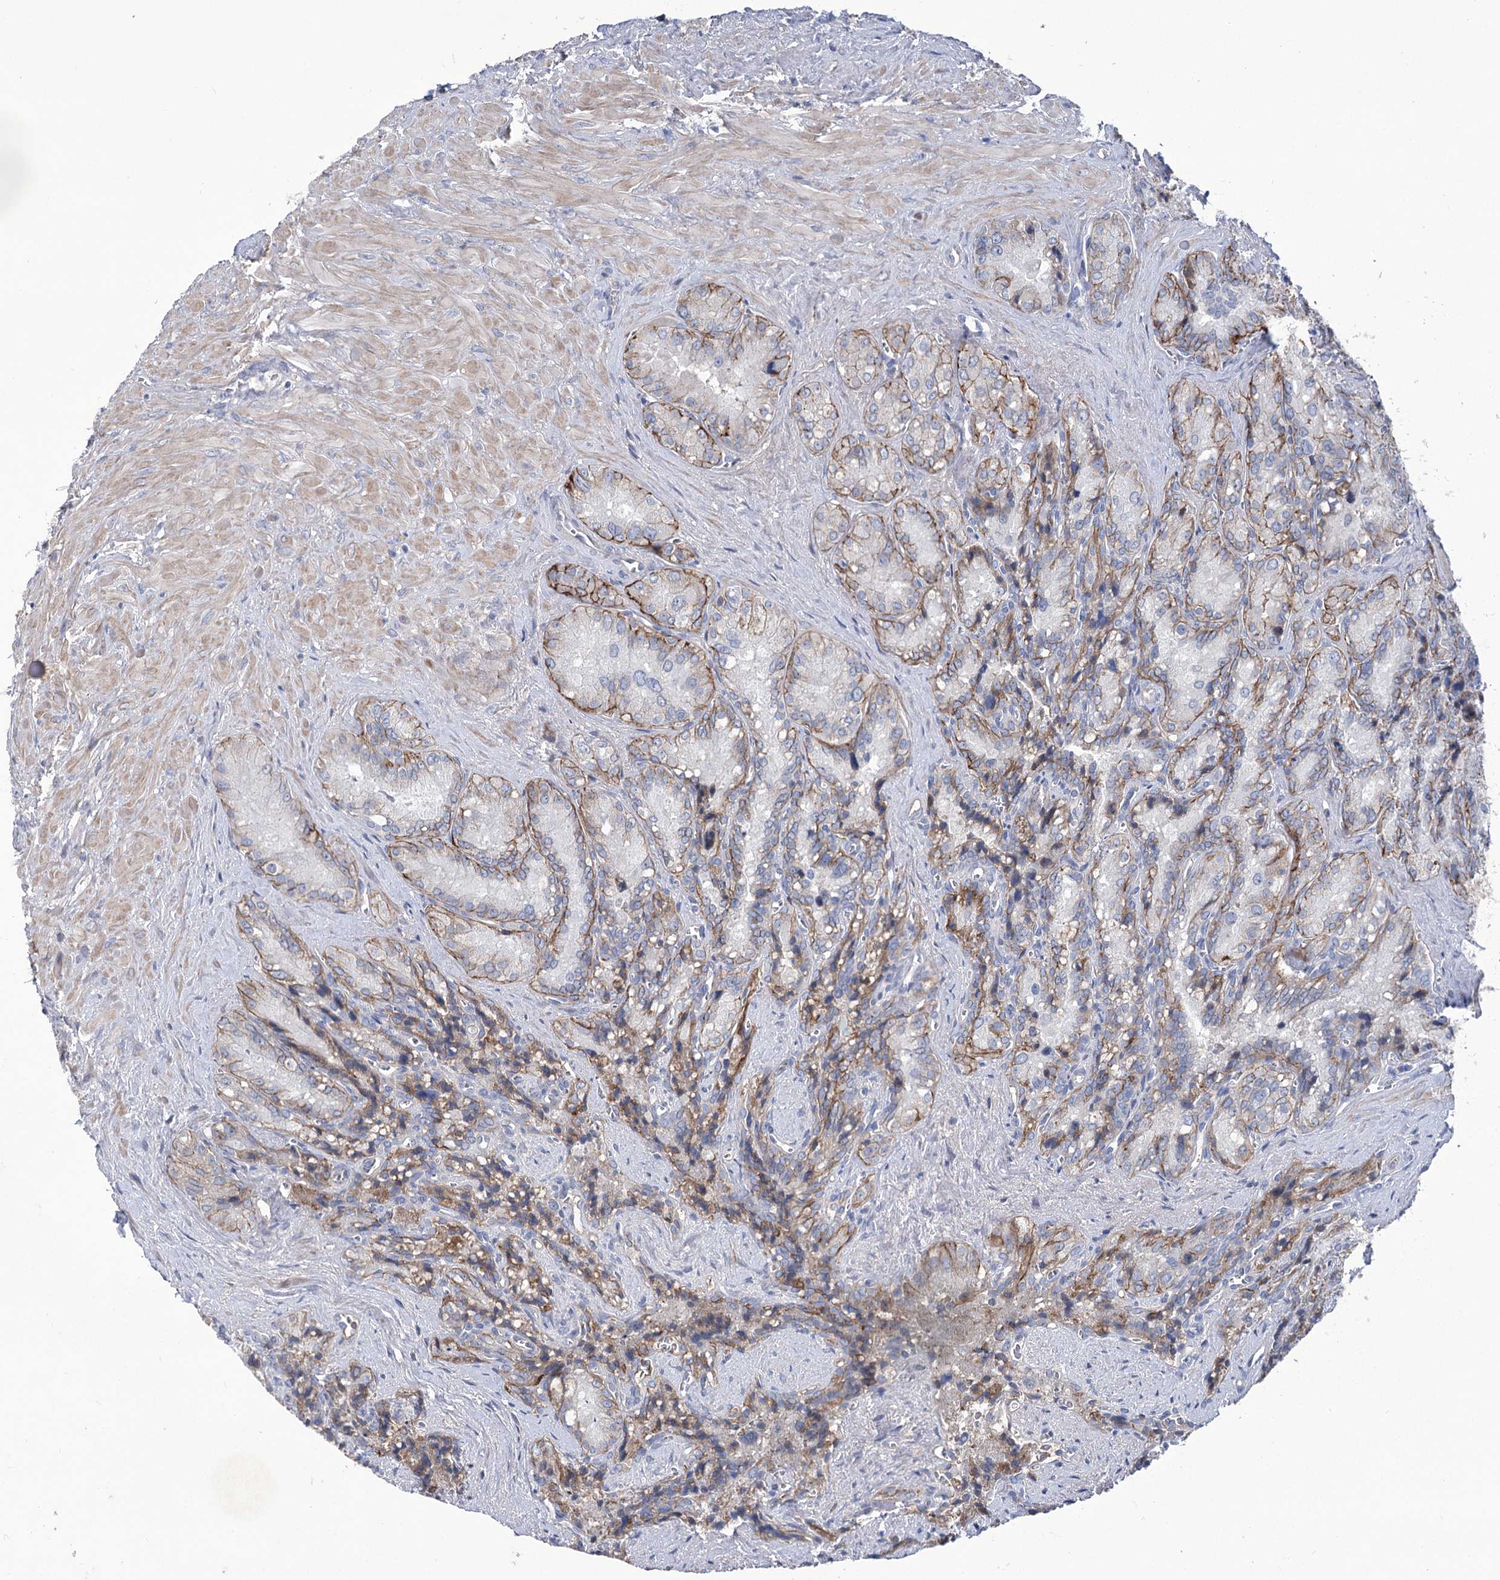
{"staining": {"intensity": "moderate", "quantity": "<25%", "location": "cytoplasmic/membranous"}, "tissue": "seminal vesicle", "cell_type": "Glandular cells", "image_type": "normal", "snomed": [{"axis": "morphology", "description": "Normal tissue, NOS"}, {"axis": "topography", "description": "Seminal veicle"}], "caption": "Protein staining of unremarkable seminal vesicle reveals moderate cytoplasmic/membranous staining in approximately <25% of glandular cells. Immunohistochemistry (ihc) stains the protein in brown and the nuclei are stained blue.", "gene": "CEP164", "patient": {"sex": "male", "age": 62}}